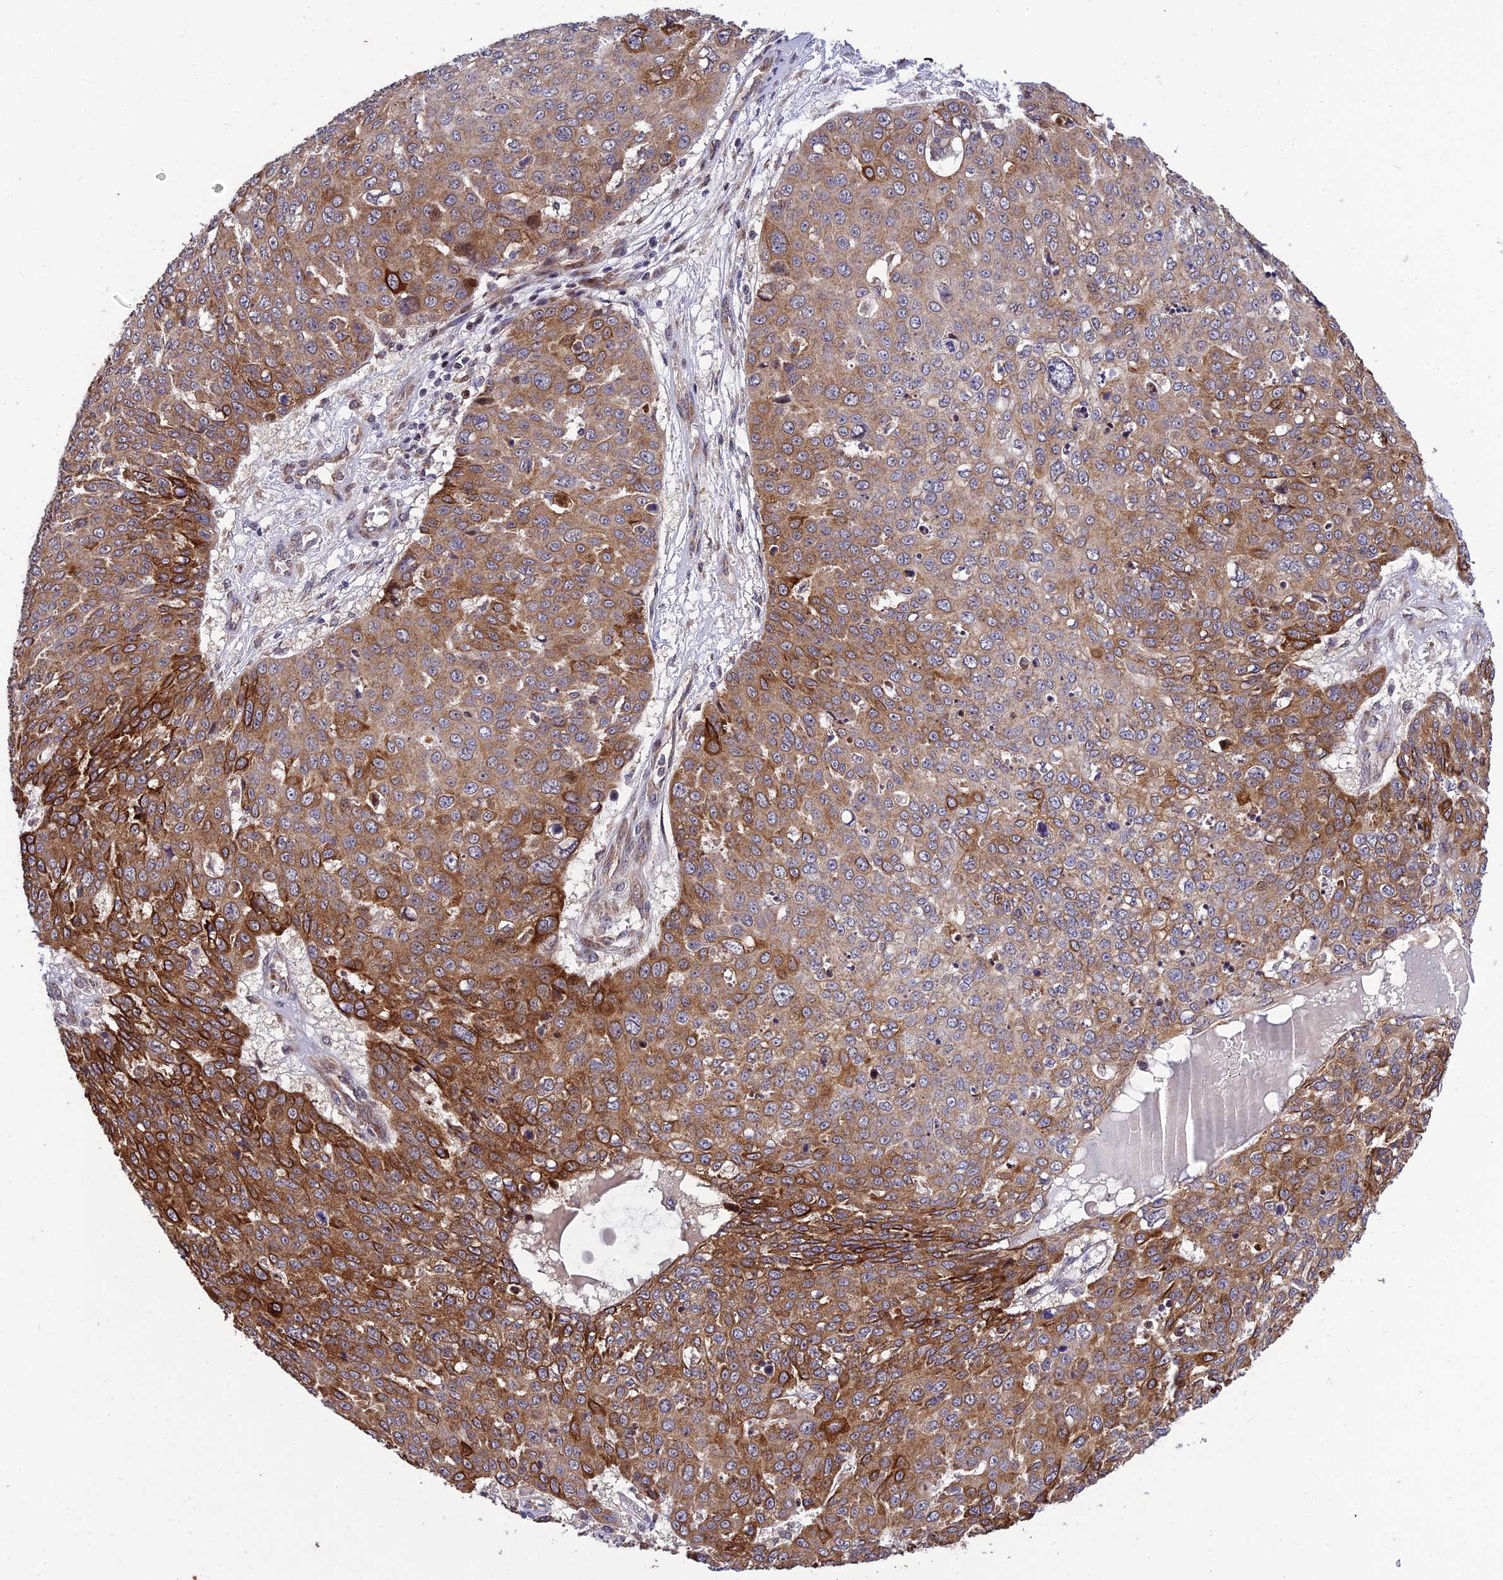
{"staining": {"intensity": "moderate", "quantity": ">75%", "location": "cytoplasmic/membranous"}, "tissue": "skin cancer", "cell_type": "Tumor cells", "image_type": "cancer", "snomed": [{"axis": "morphology", "description": "Squamous cell carcinoma, NOS"}, {"axis": "topography", "description": "Skin"}], "caption": "Moderate cytoplasmic/membranous staining for a protein is seen in about >75% of tumor cells of skin squamous cell carcinoma using IHC.", "gene": "PLEKHG2", "patient": {"sex": "male", "age": 71}}